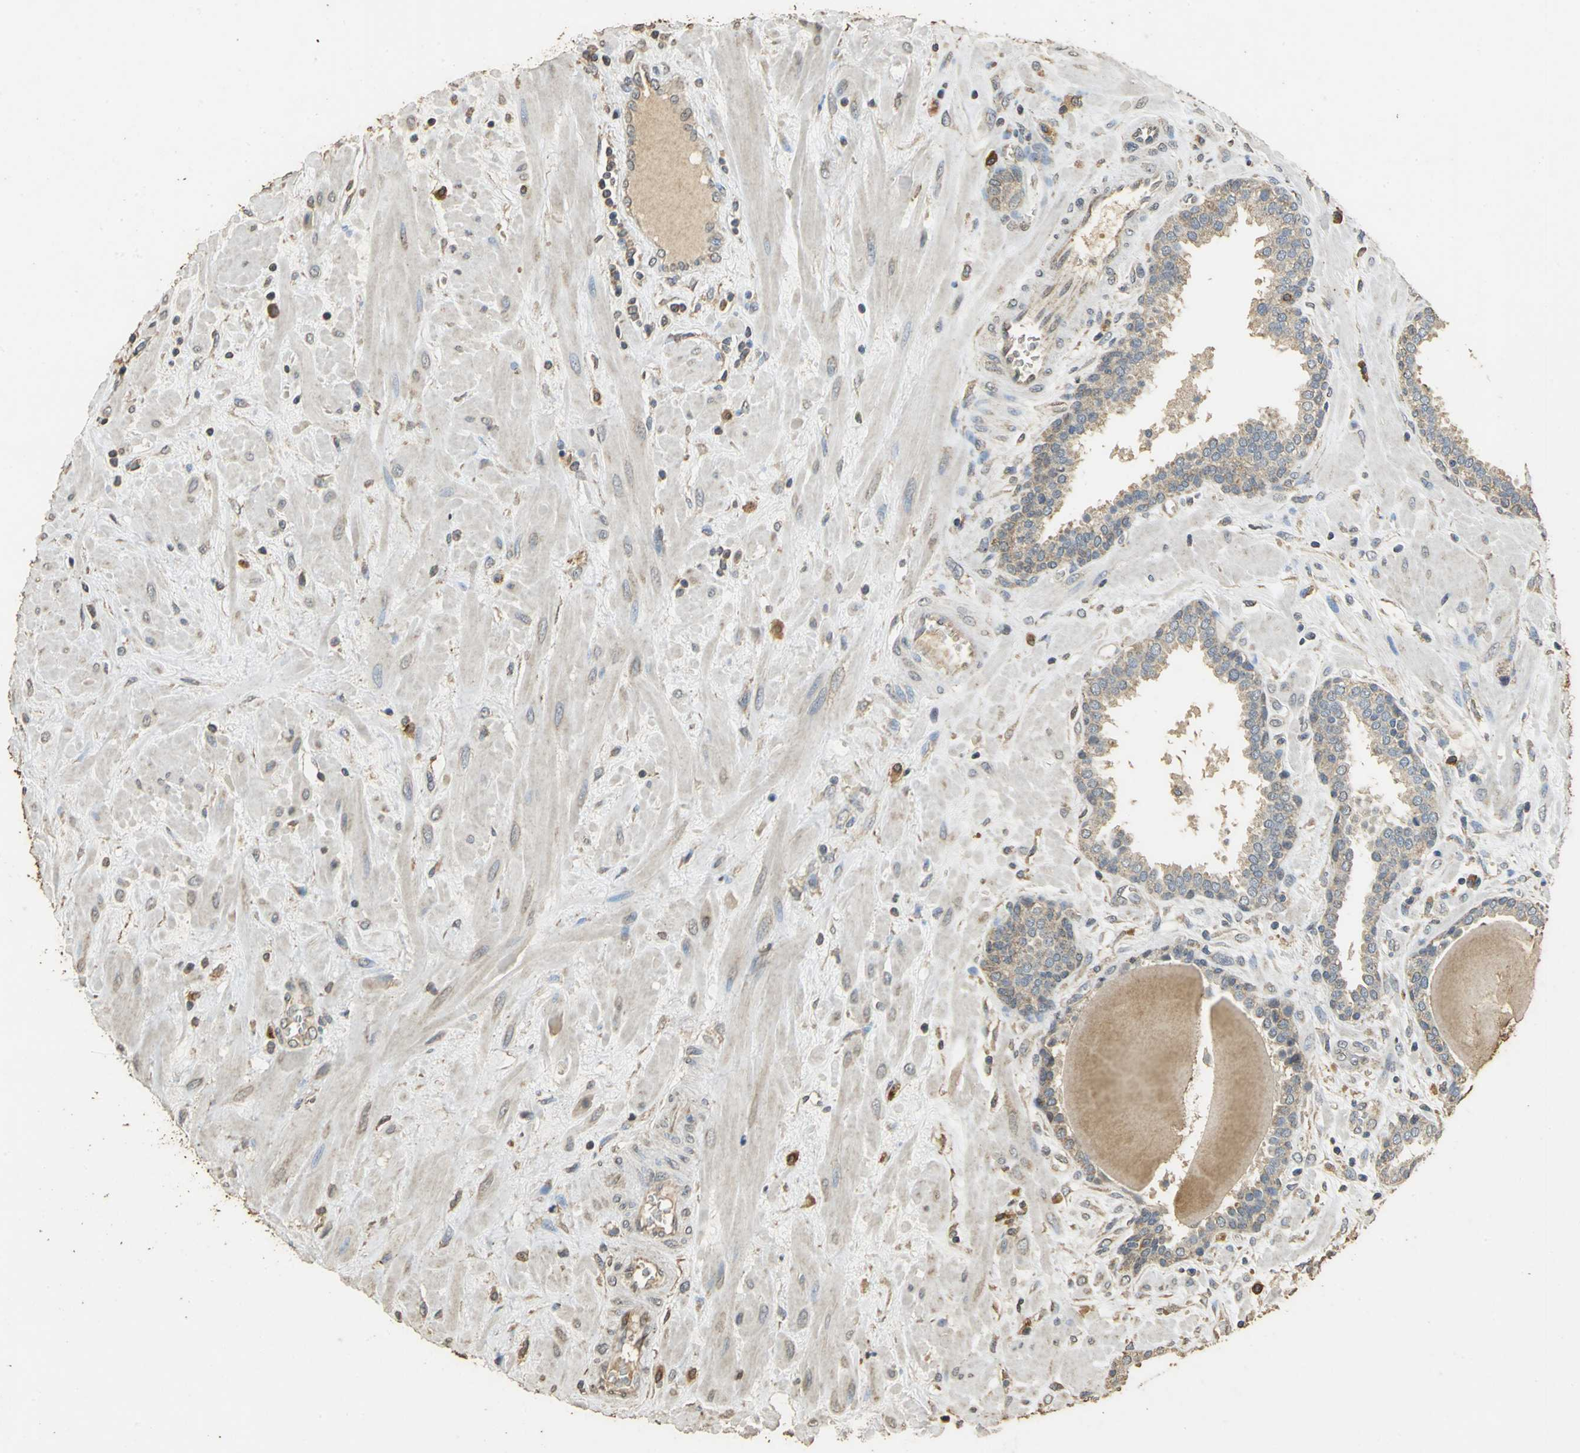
{"staining": {"intensity": "weak", "quantity": ">75%", "location": "cytoplasmic/membranous"}, "tissue": "prostate", "cell_type": "Glandular cells", "image_type": "normal", "snomed": [{"axis": "morphology", "description": "Normal tissue, NOS"}, {"axis": "topography", "description": "Prostate"}], "caption": "Protein expression analysis of benign prostate demonstrates weak cytoplasmic/membranous expression in about >75% of glandular cells. Nuclei are stained in blue.", "gene": "ACSL4", "patient": {"sex": "male", "age": 51}}